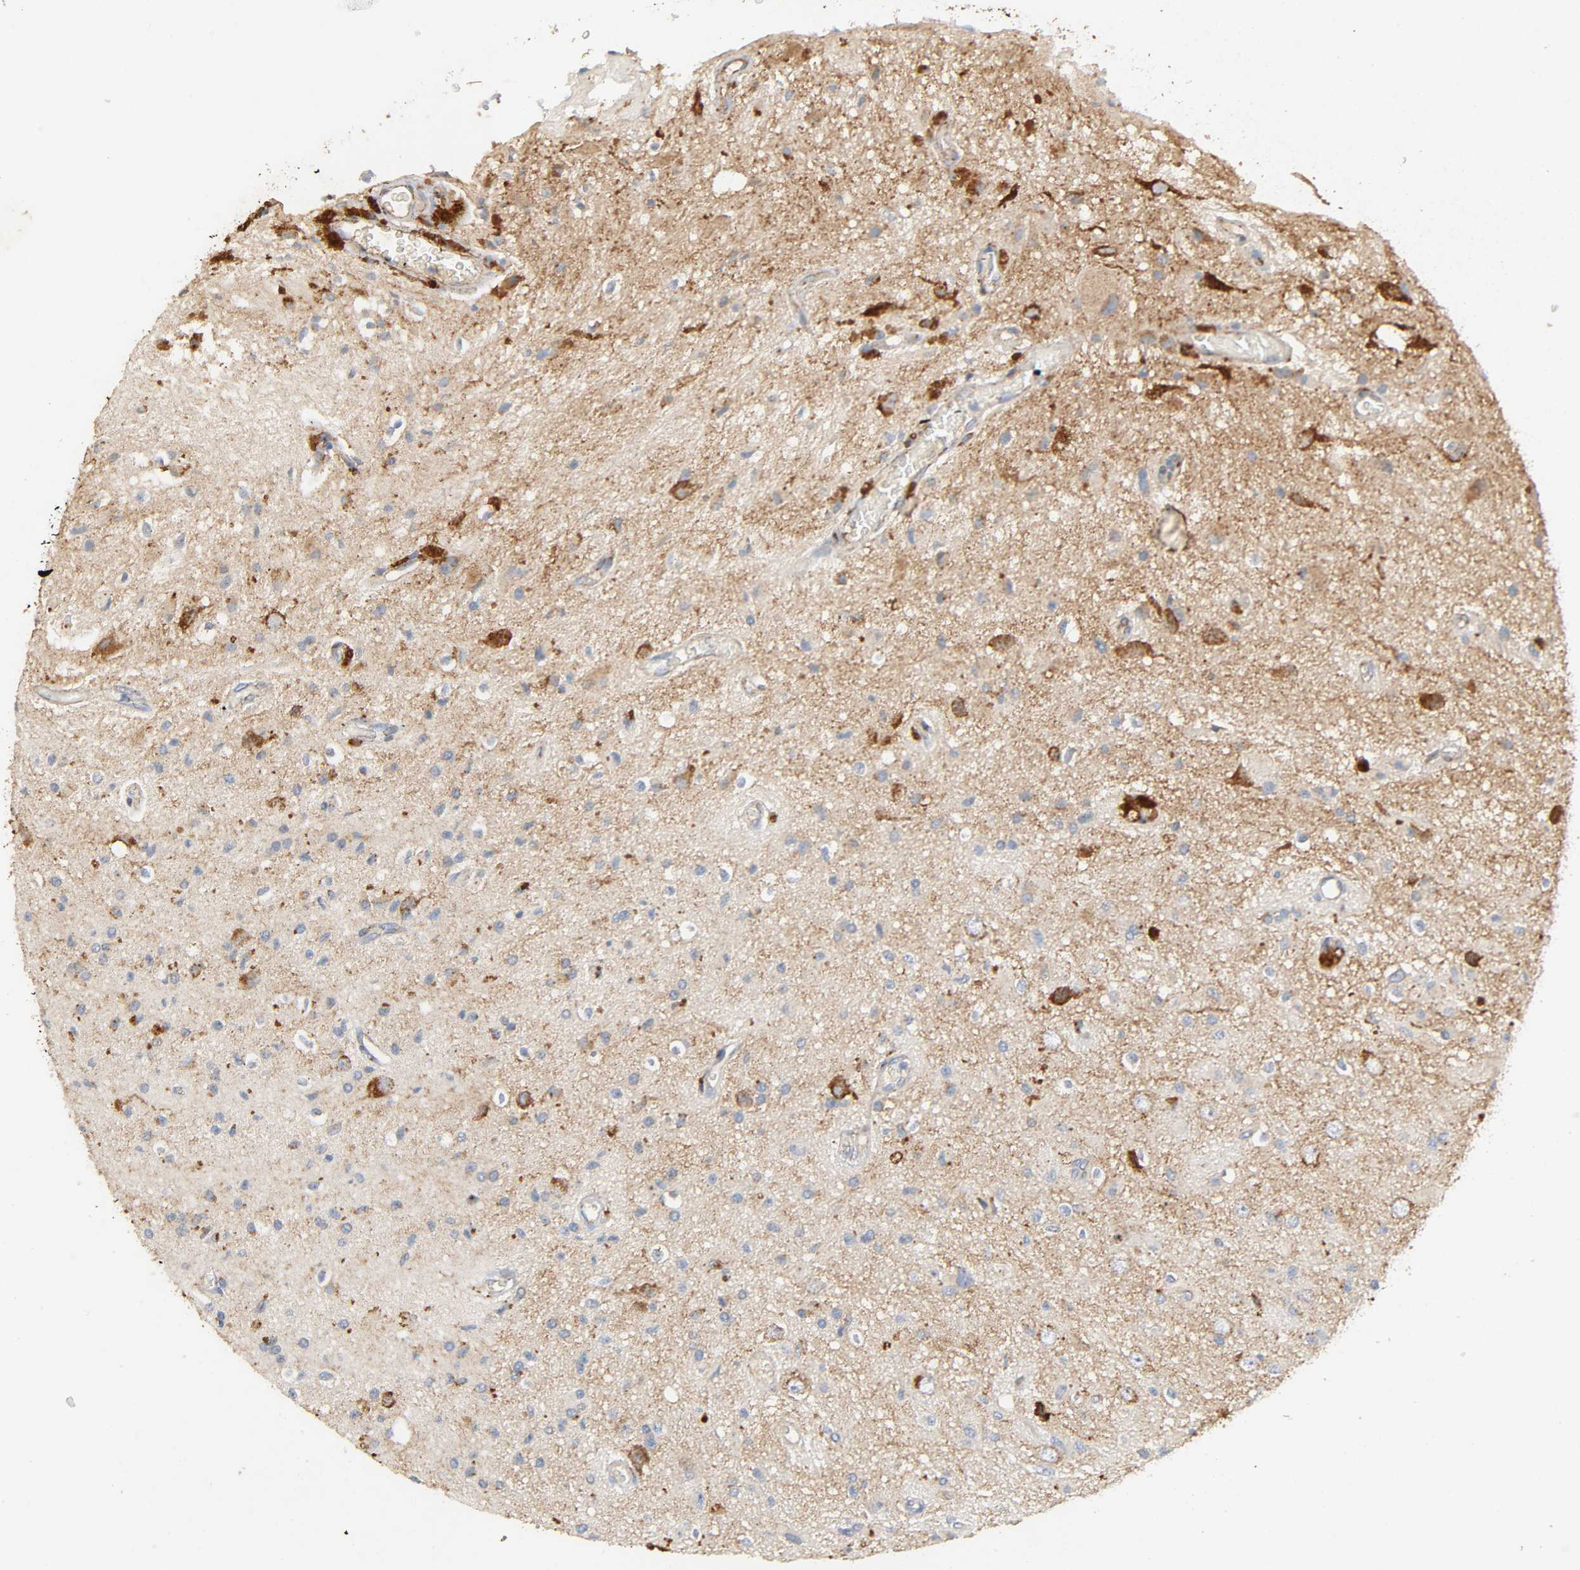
{"staining": {"intensity": "strong", "quantity": "<25%", "location": "cytoplasmic/membranous"}, "tissue": "glioma", "cell_type": "Tumor cells", "image_type": "cancer", "snomed": [{"axis": "morphology", "description": "Glioma, malignant, High grade"}, {"axis": "topography", "description": "Brain"}], "caption": "High-grade glioma (malignant) stained with a brown dye reveals strong cytoplasmic/membranous positive staining in about <25% of tumor cells.", "gene": "NDUFS3", "patient": {"sex": "male", "age": 47}}